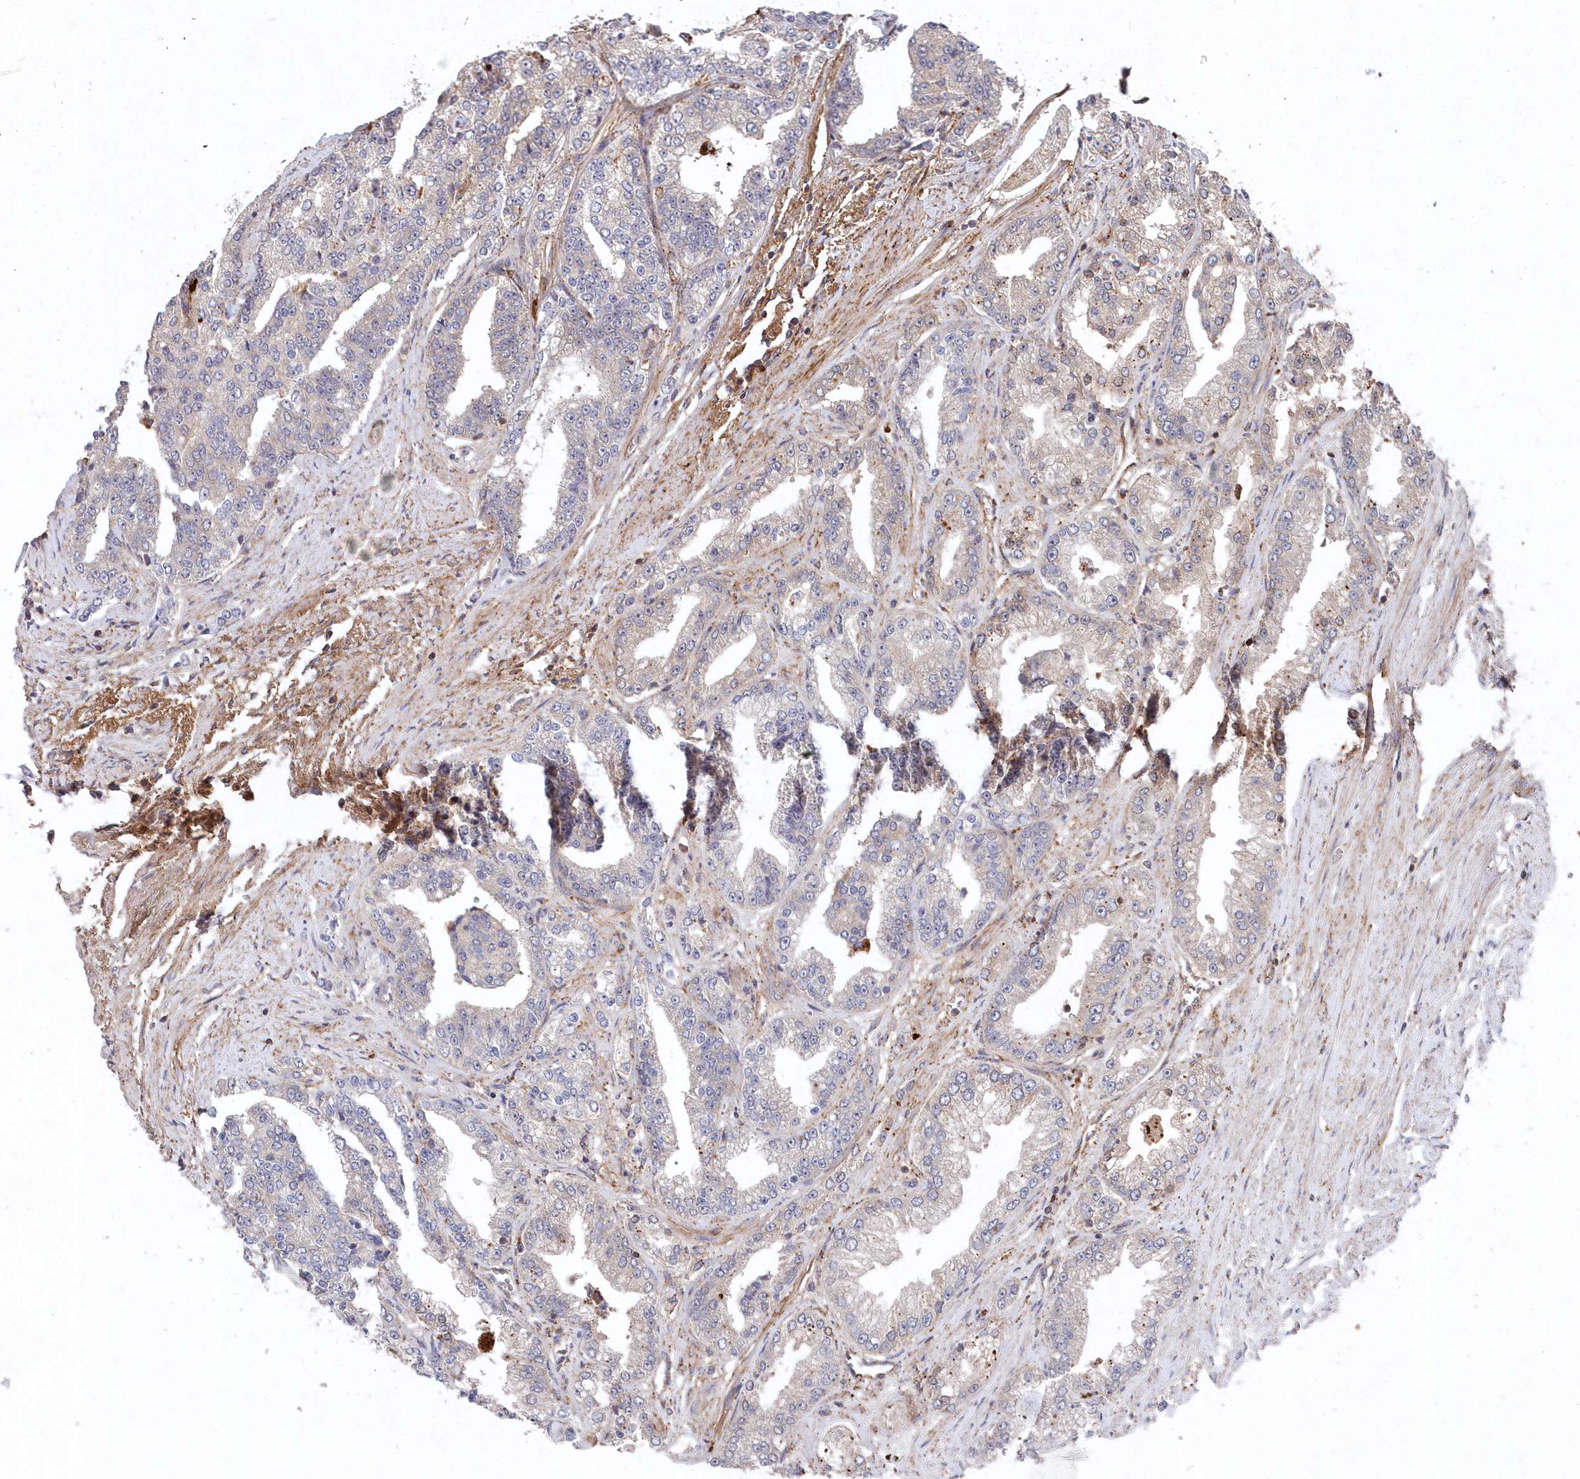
{"staining": {"intensity": "negative", "quantity": "none", "location": "none"}, "tissue": "prostate cancer", "cell_type": "Tumor cells", "image_type": "cancer", "snomed": [{"axis": "morphology", "description": "Adenocarcinoma, High grade"}, {"axis": "topography", "description": "Prostate"}], "caption": "Tumor cells are negative for brown protein staining in adenocarcinoma (high-grade) (prostate).", "gene": "ABHD14B", "patient": {"sex": "male", "age": 71}}